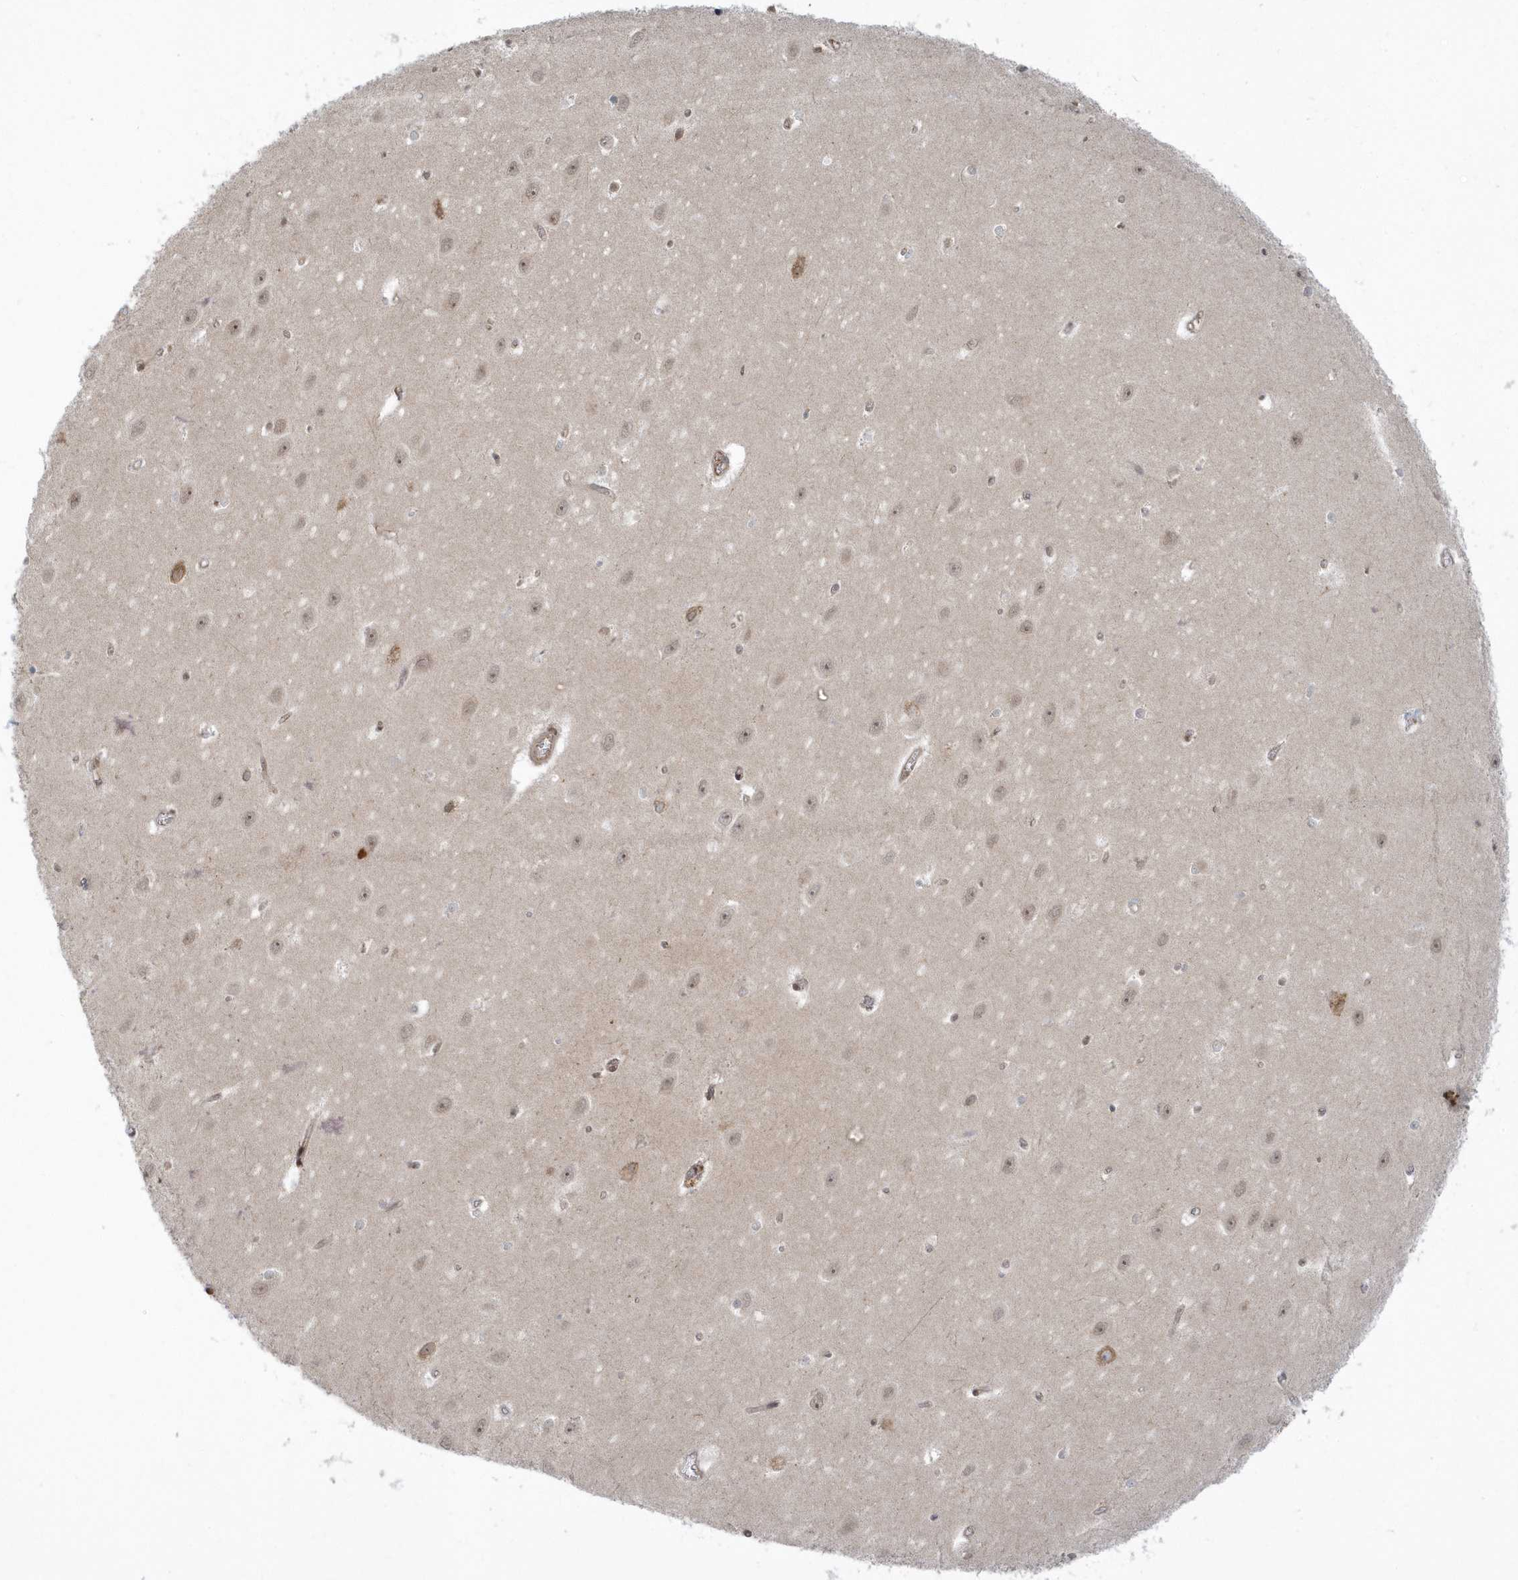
{"staining": {"intensity": "negative", "quantity": "none", "location": "none"}, "tissue": "hippocampus", "cell_type": "Glial cells", "image_type": "normal", "snomed": [{"axis": "morphology", "description": "Normal tissue, NOS"}, {"axis": "topography", "description": "Hippocampus"}], "caption": "A high-resolution micrograph shows immunohistochemistry (IHC) staining of benign hippocampus, which demonstrates no significant staining in glial cells. (Stains: DAB IHC with hematoxylin counter stain, Microscopy: brightfield microscopy at high magnification).", "gene": "USP53", "patient": {"sex": "female", "age": 64}}